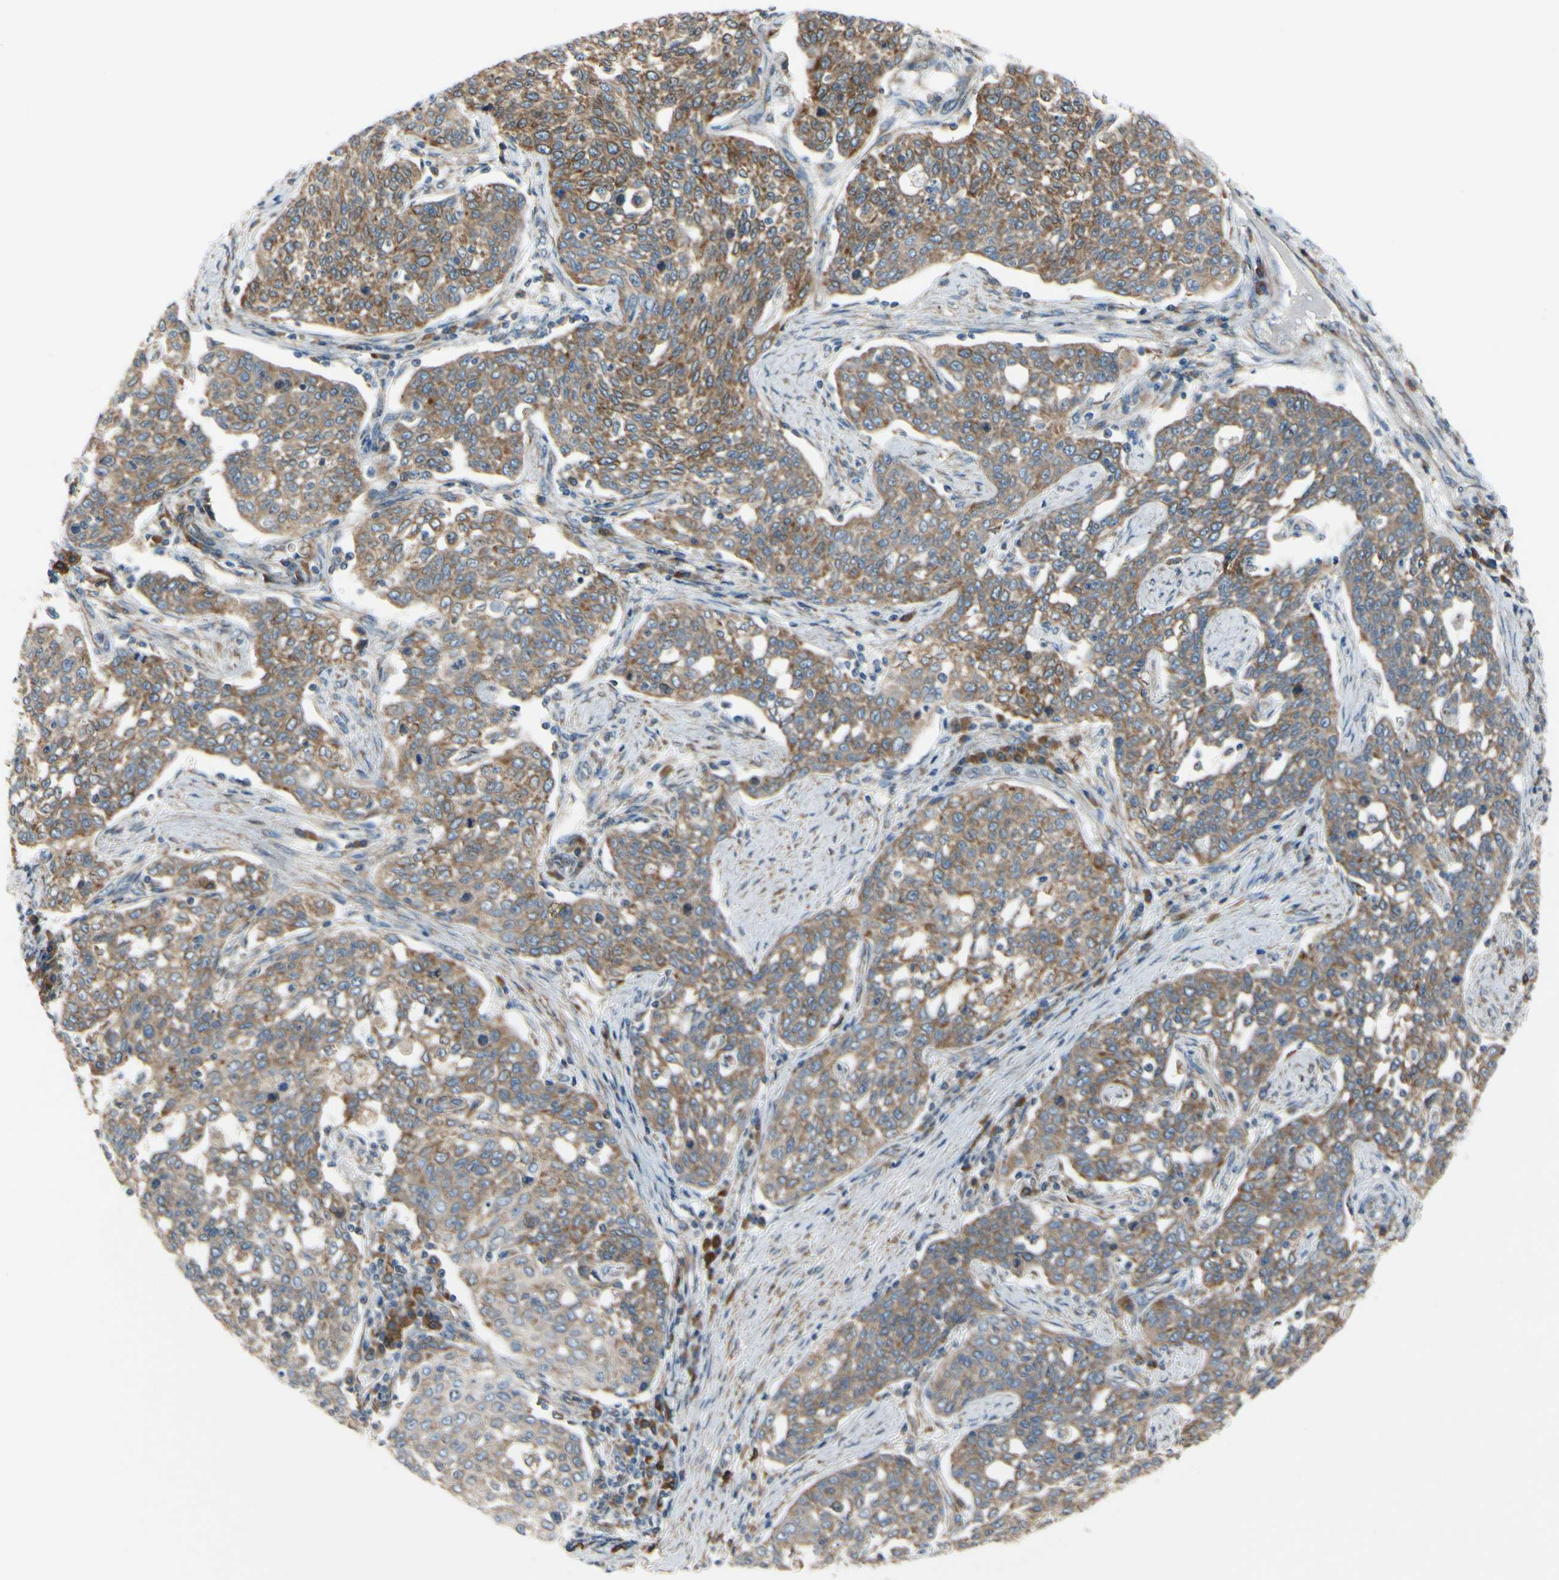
{"staining": {"intensity": "moderate", "quantity": ">75%", "location": "cytoplasmic/membranous"}, "tissue": "cervical cancer", "cell_type": "Tumor cells", "image_type": "cancer", "snomed": [{"axis": "morphology", "description": "Squamous cell carcinoma, NOS"}, {"axis": "topography", "description": "Cervix"}], "caption": "Squamous cell carcinoma (cervical) tissue reveals moderate cytoplasmic/membranous expression in about >75% of tumor cells", "gene": "CLCC1", "patient": {"sex": "female", "age": 34}}